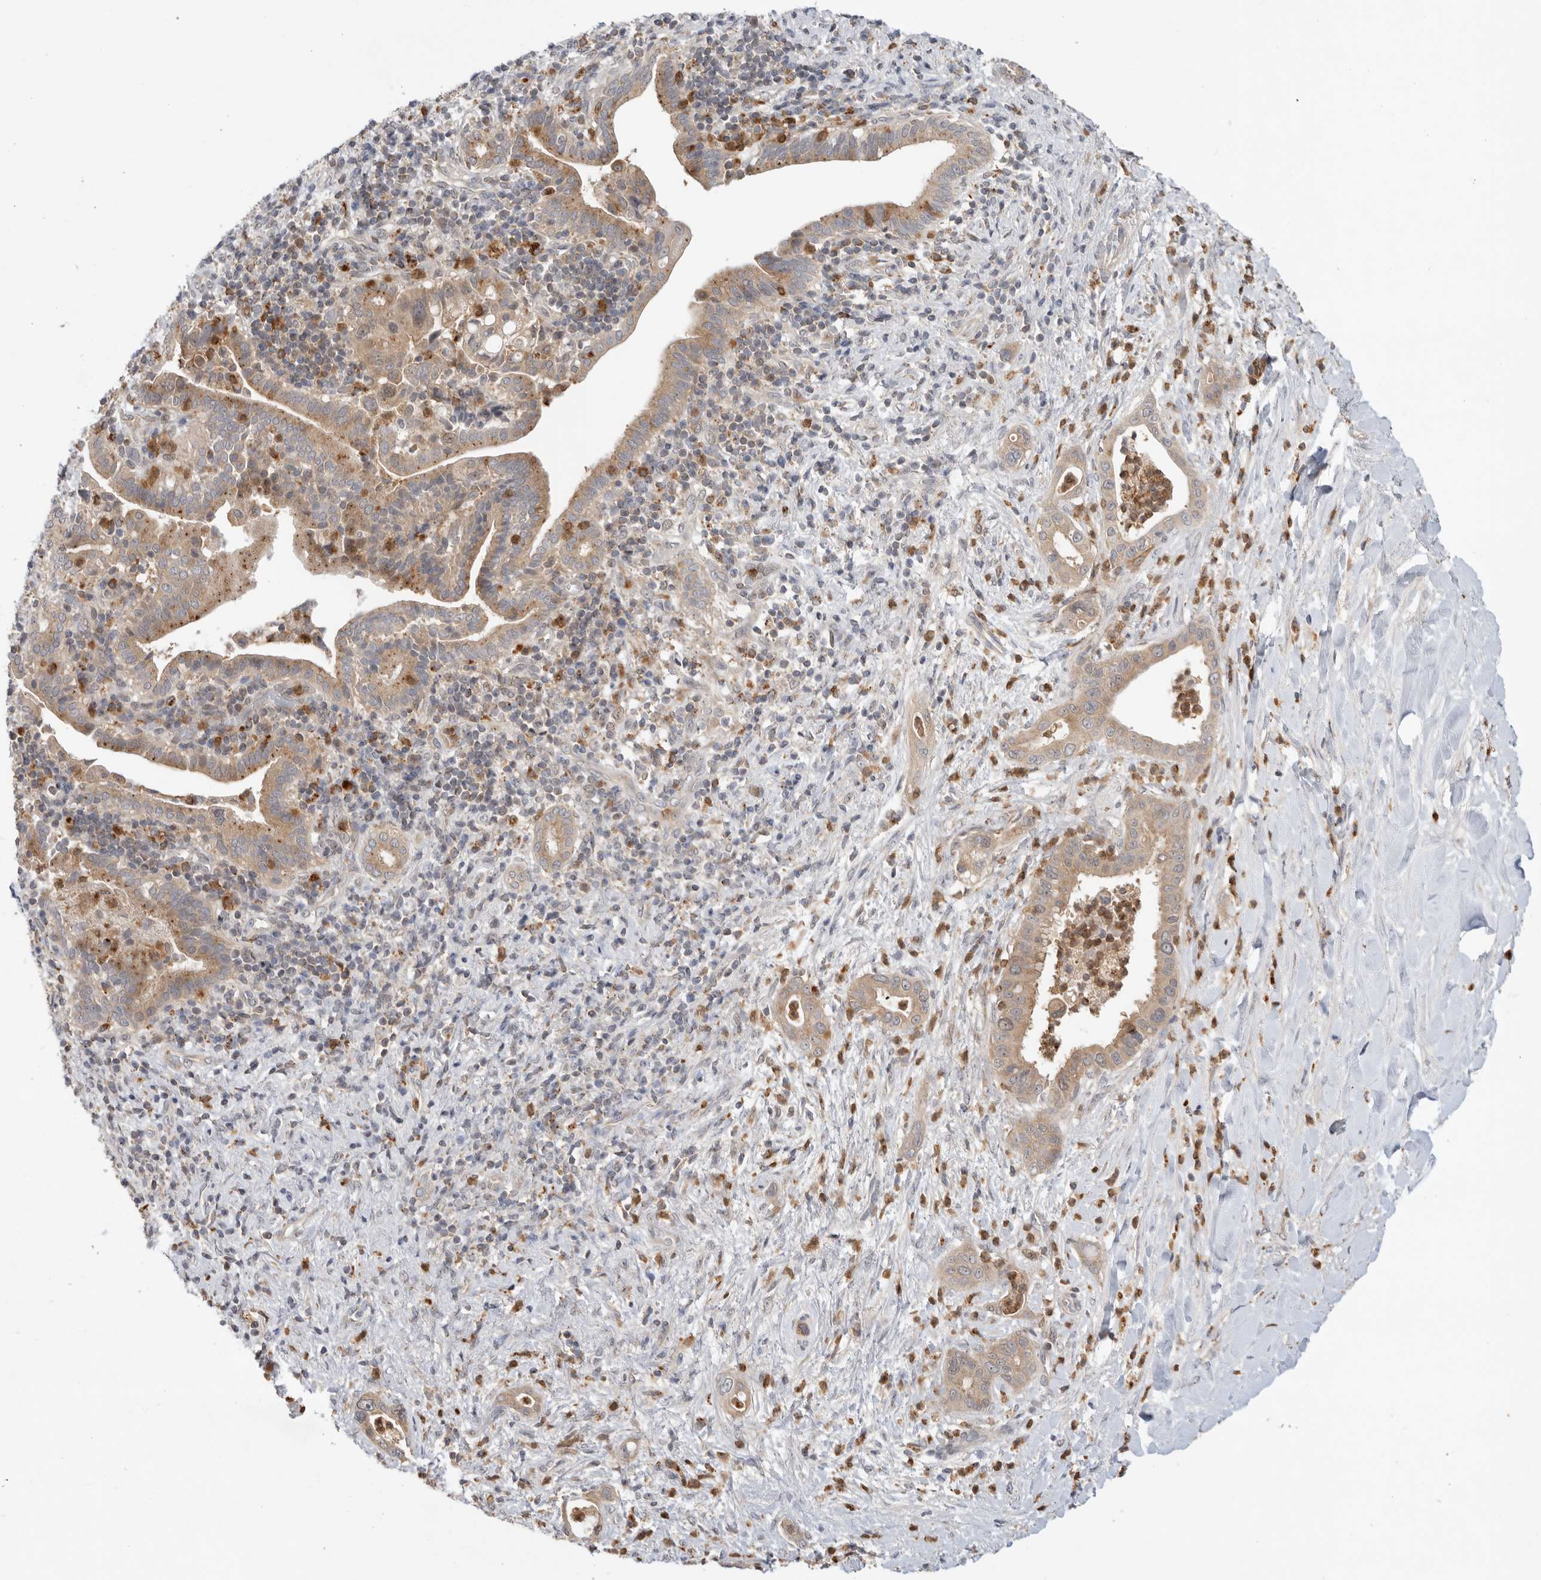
{"staining": {"intensity": "weak", "quantity": ">75%", "location": "cytoplasmic/membranous"}, "tissue": "liver cancer", "cell_type": "Tumor cells", "image_type": "cancer", "snomed": [{"axis": "morphology", "description": "Cholangiocarcinoma"}, {"axis": "topography", "description": "Liver"}], "caption": "Protein staining exhibits weak cytoplasmic/membranous expression in approximately >75% of tumor cells in cholangiocarcinoma (liver).", "gene": "GNE", "patient": {"sex": "female", "age": 54}}